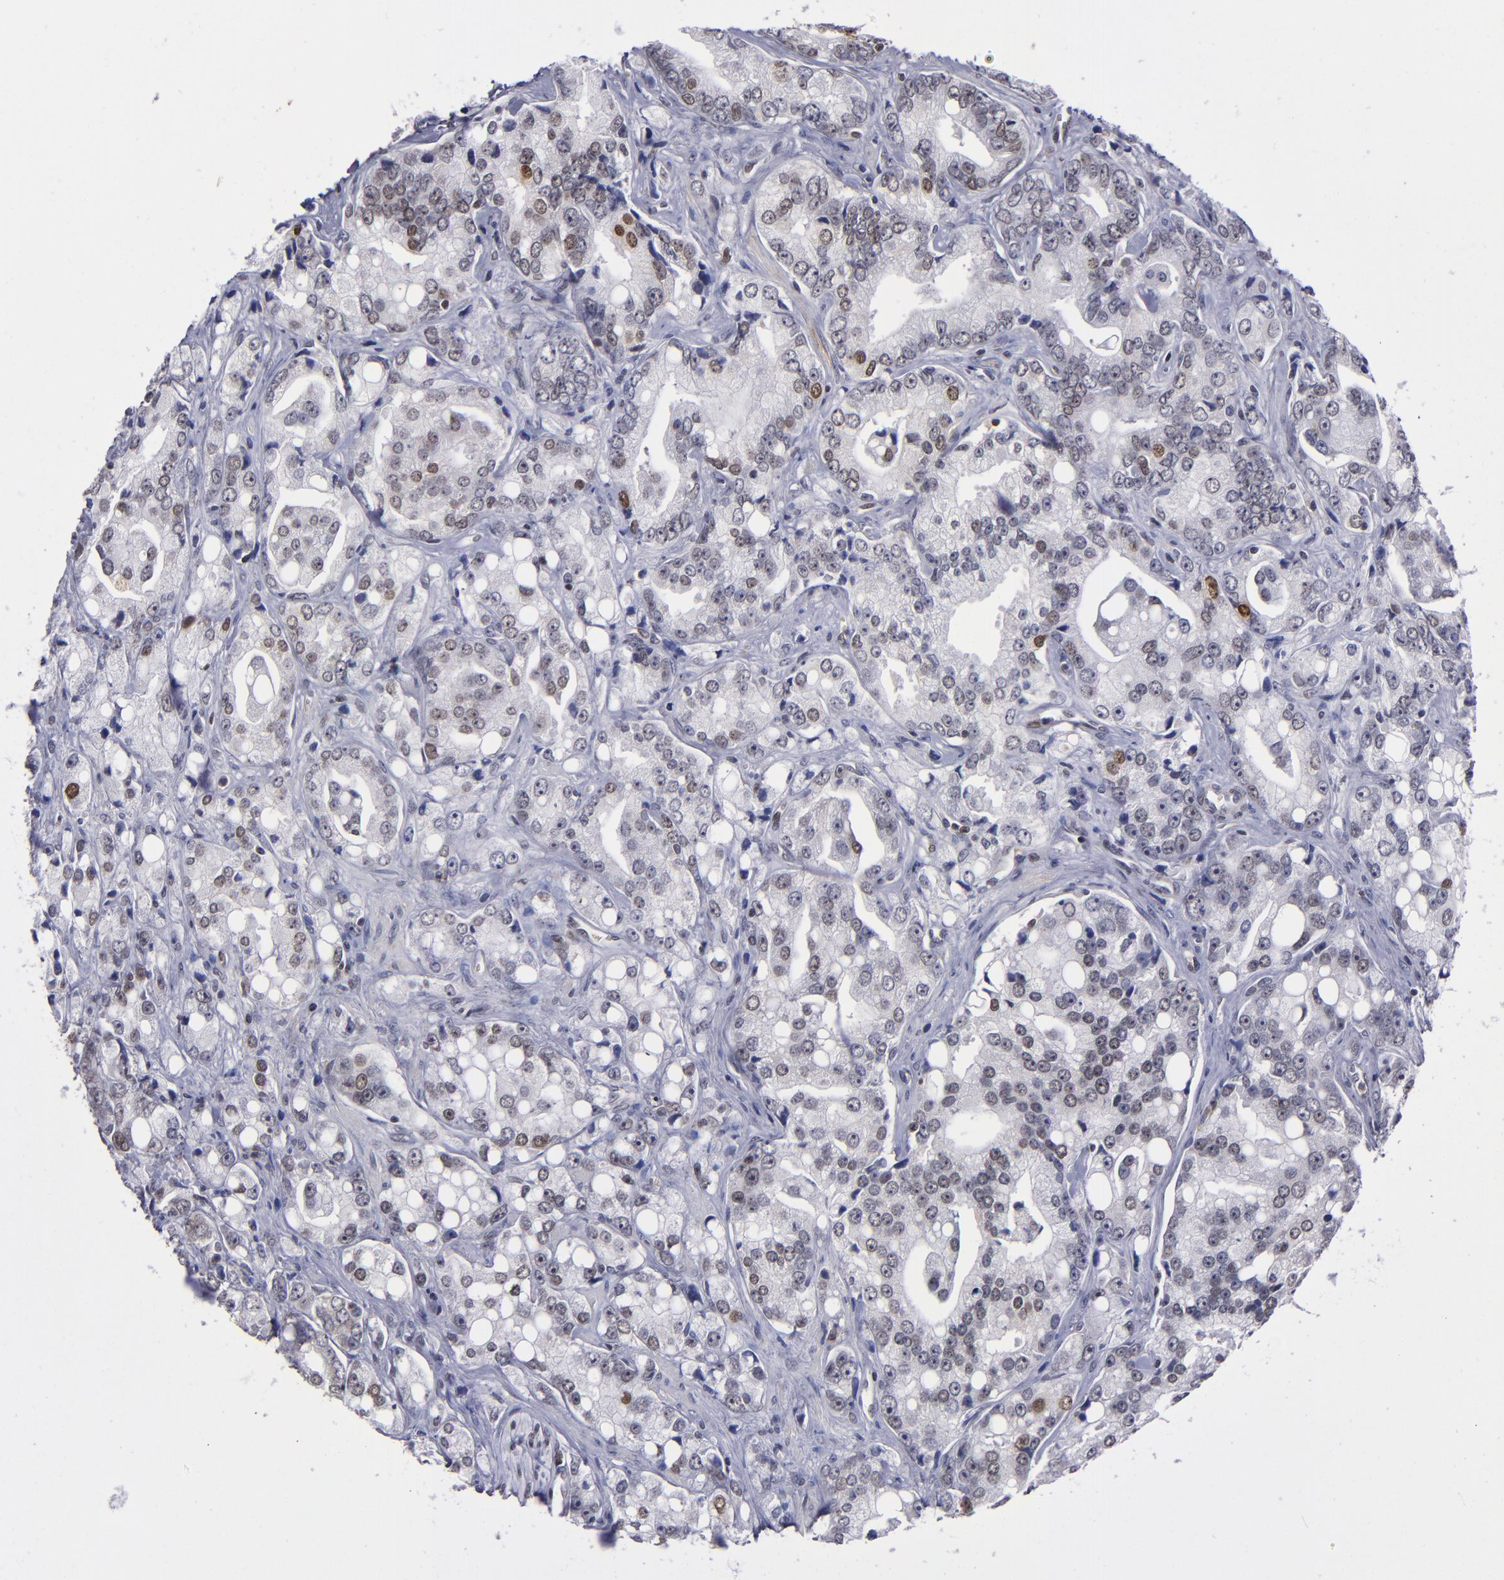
{"staining": {"intensity": "weak", "quantity": "25%-75%", "location": "nuclear"}, "tissue": "prostate cancer", "cell_type": "Tumor cells", "image_type": "cancer", "snomed": [{"axis": "morphology", "description": "Adenocarcinoma, High grade"}, {"axis": "topography", "description": "Prostate"}], "caption": "A brown stain shows weak nuclear expression of a protein in human prostate adenocarcinoma (high-grade) tumor cells.", "gene": "MGMT", "patient": {"sex": "male", "age": 67}}